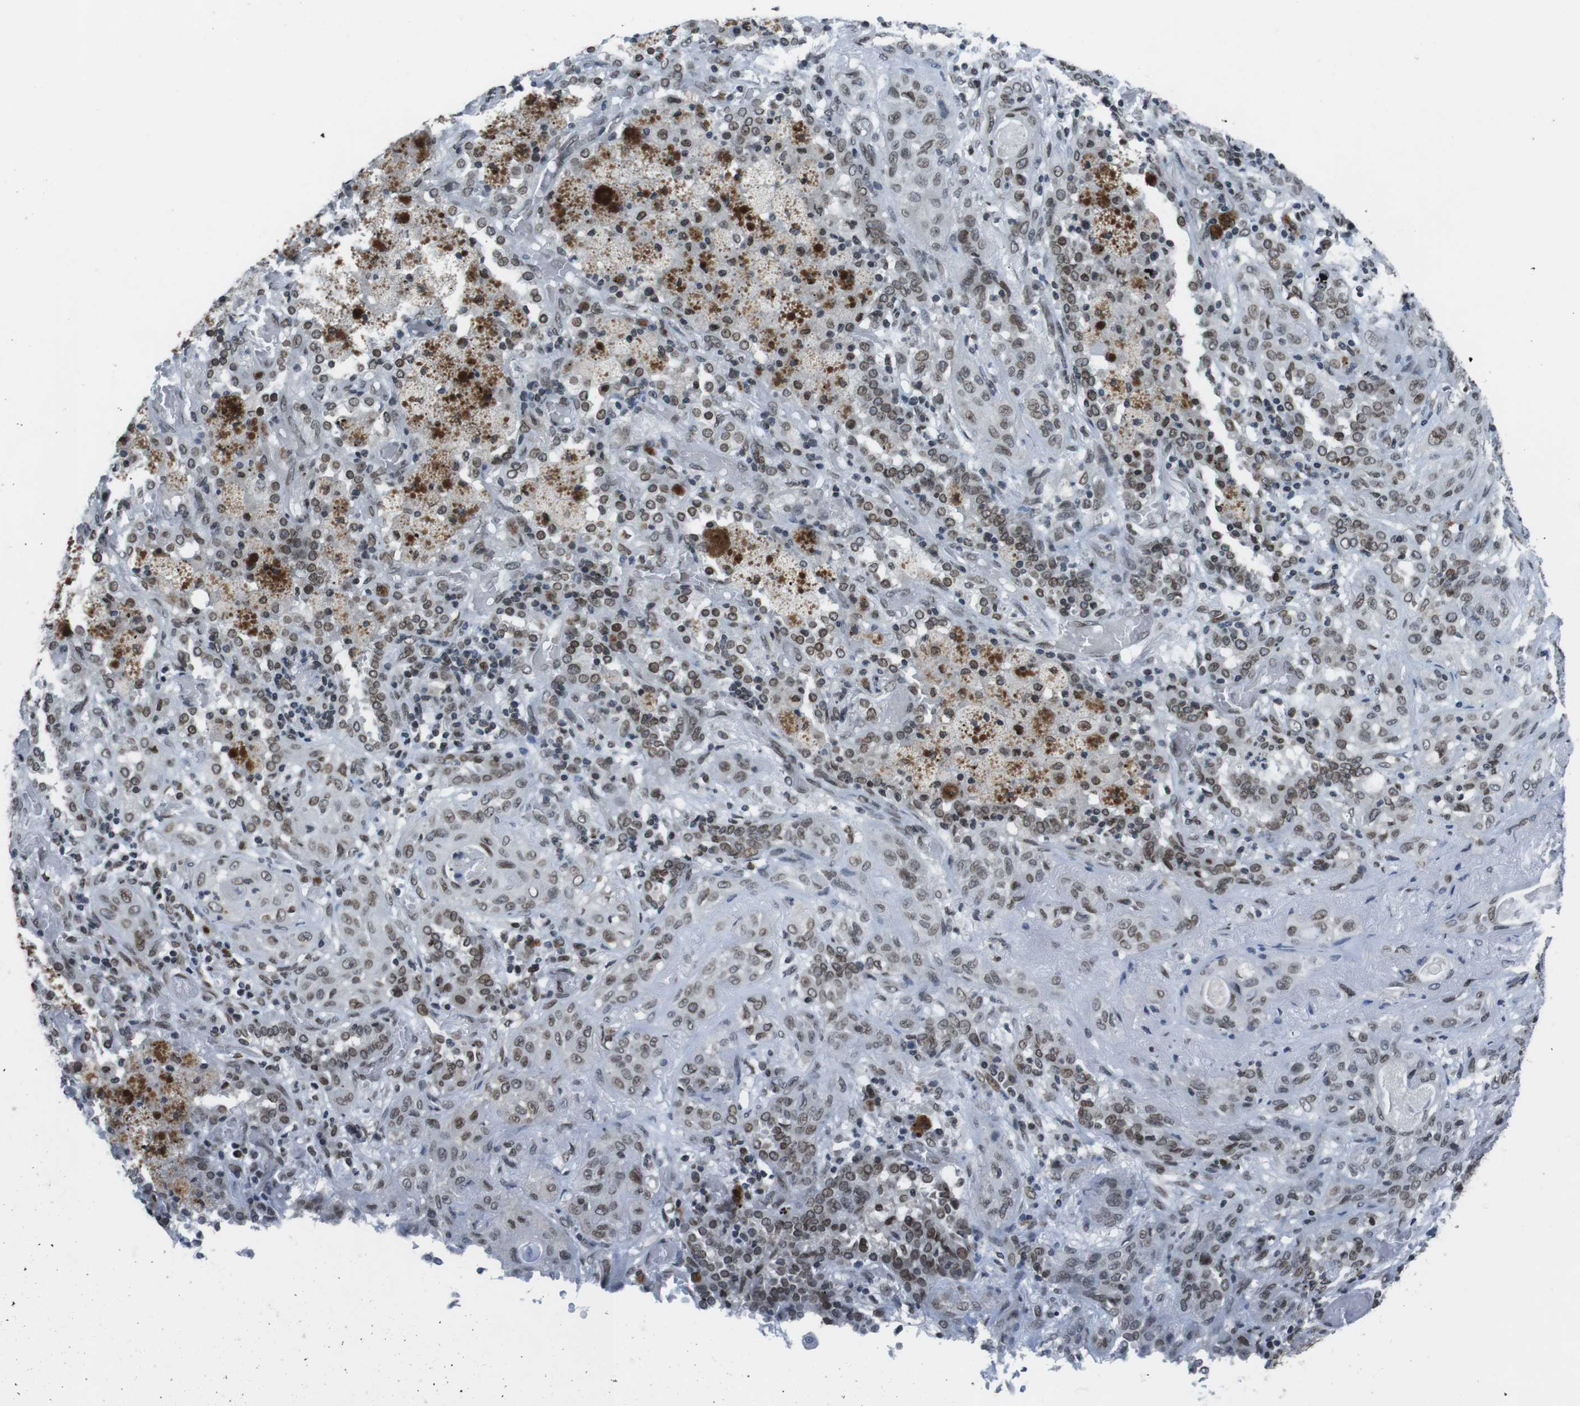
{"staining": {"intensity": "moderate", "quantity": ">75%", "location": "cytoplasmic/membranous,nuclear"}, "tissue": "lung cancer", "cell_type": "Tumor cells", "image_type": "cancer", "snomed": [{"axis": "morphology", "description": "Squamous cell carcinoma, NOS"}, {"axis": "topography", "description": "Lung"}], "caption": "The histopathology image exhibits immunohistochemical staining of lung cancer (squamous cell carcinoma). There is moderate cytoplasmic/membranous and nuclear positivity is appreciated in approximately >75% of tumor cells.", "gene": "MAD1L1", "patient": {"sex": "female", "age": 47}}